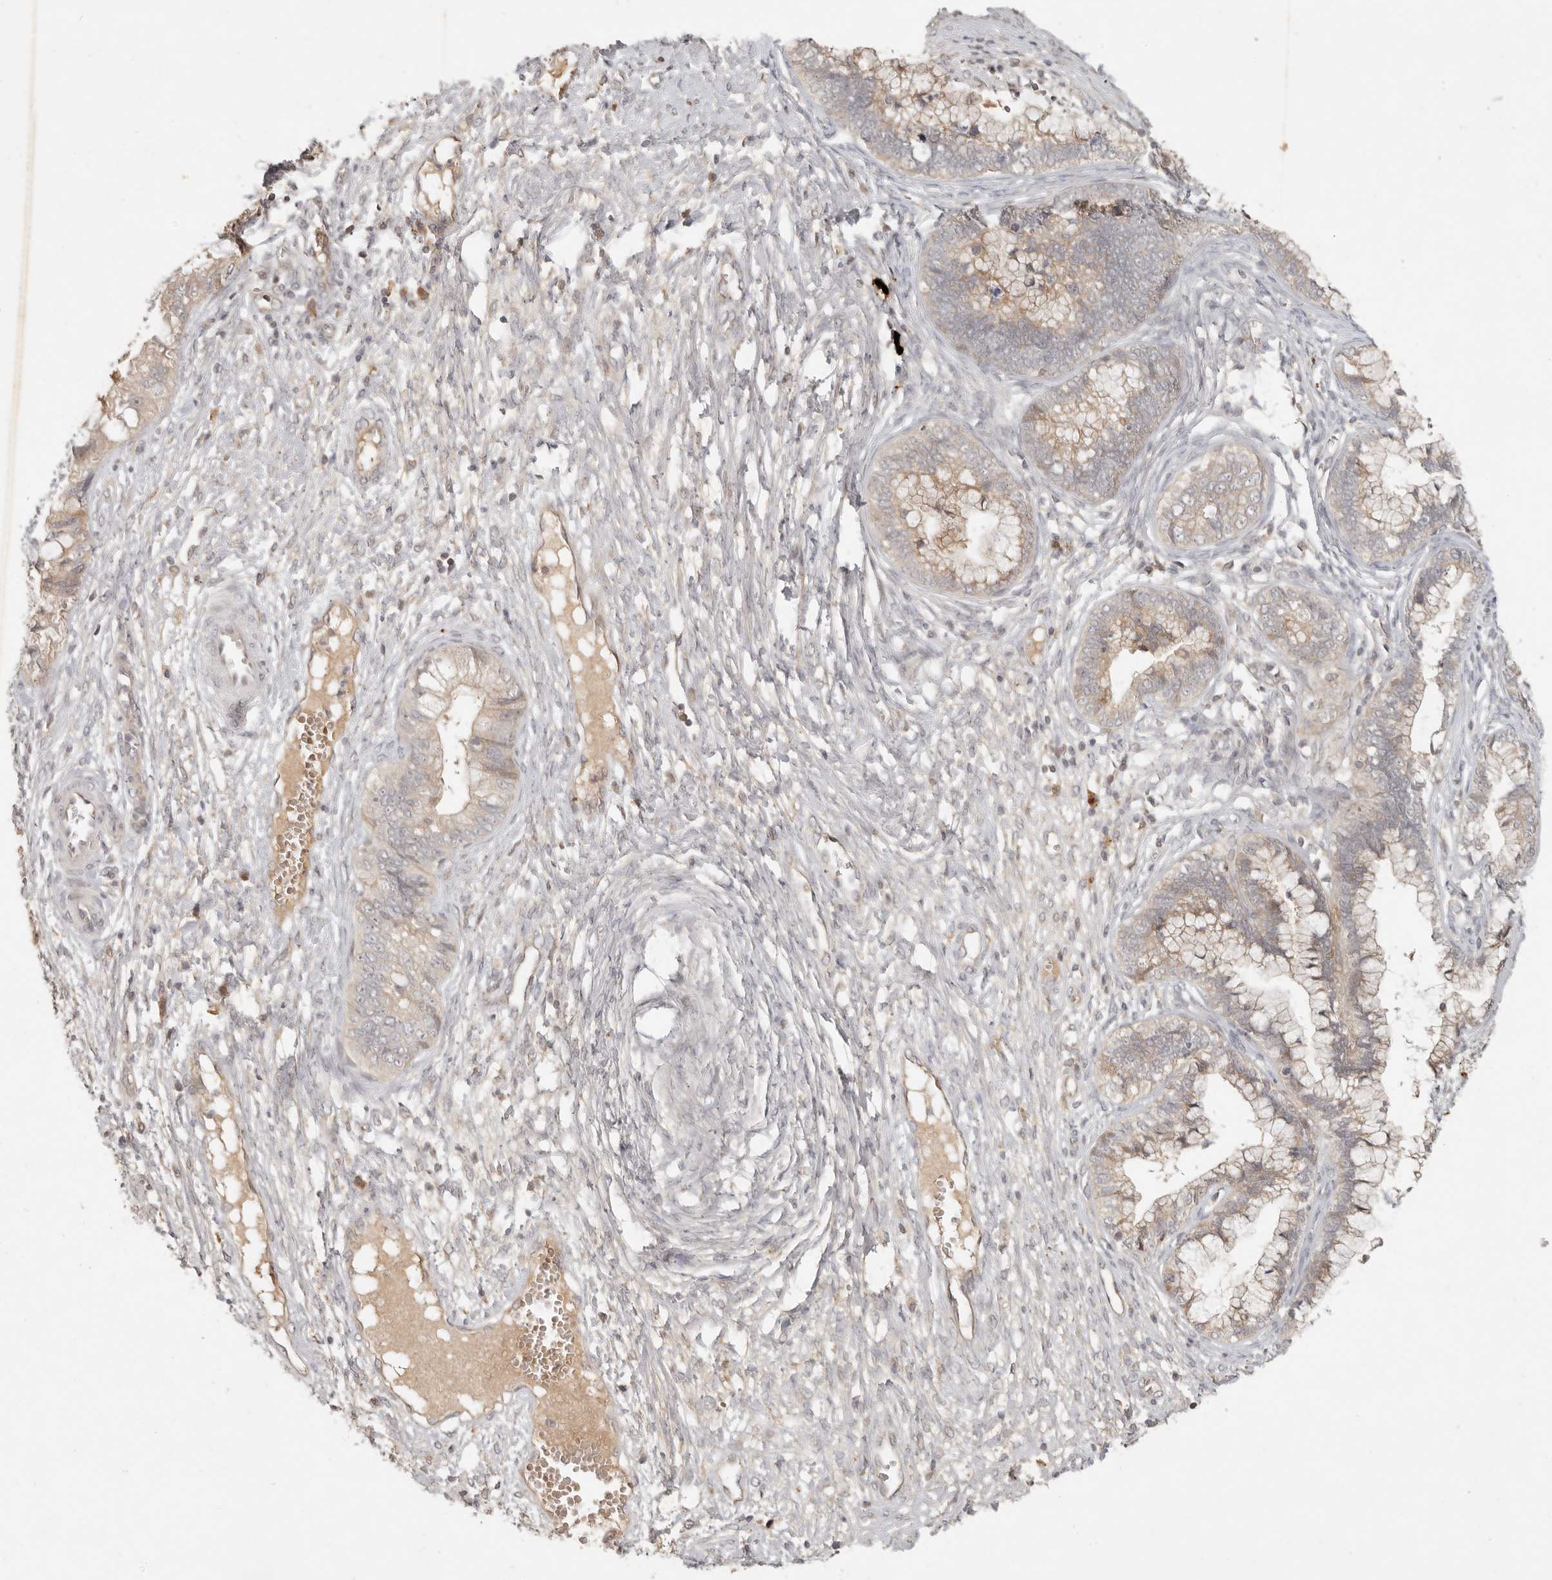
{"staining": {"intensity": "weak", "quantity": "25%-75%", "location": "cytoplasmic/membranous"}, "tissue": "cervical cancer", "cell_type": "Tumor cells", "image_type": "cancer", "snomed": [{"axis": "morphology", "description": "Adenocarcinoma, NOS"}, {"axis": "topography", "description": "Cervix"}], "caption": "Cervical cancer stained with a brown dye demonstrates weak cytoplasmic/membranous positive positivity in about 25%-75% of tumor cells.", "gene": "UBXN11", "patient": {"sex": "female", "age": 44}}